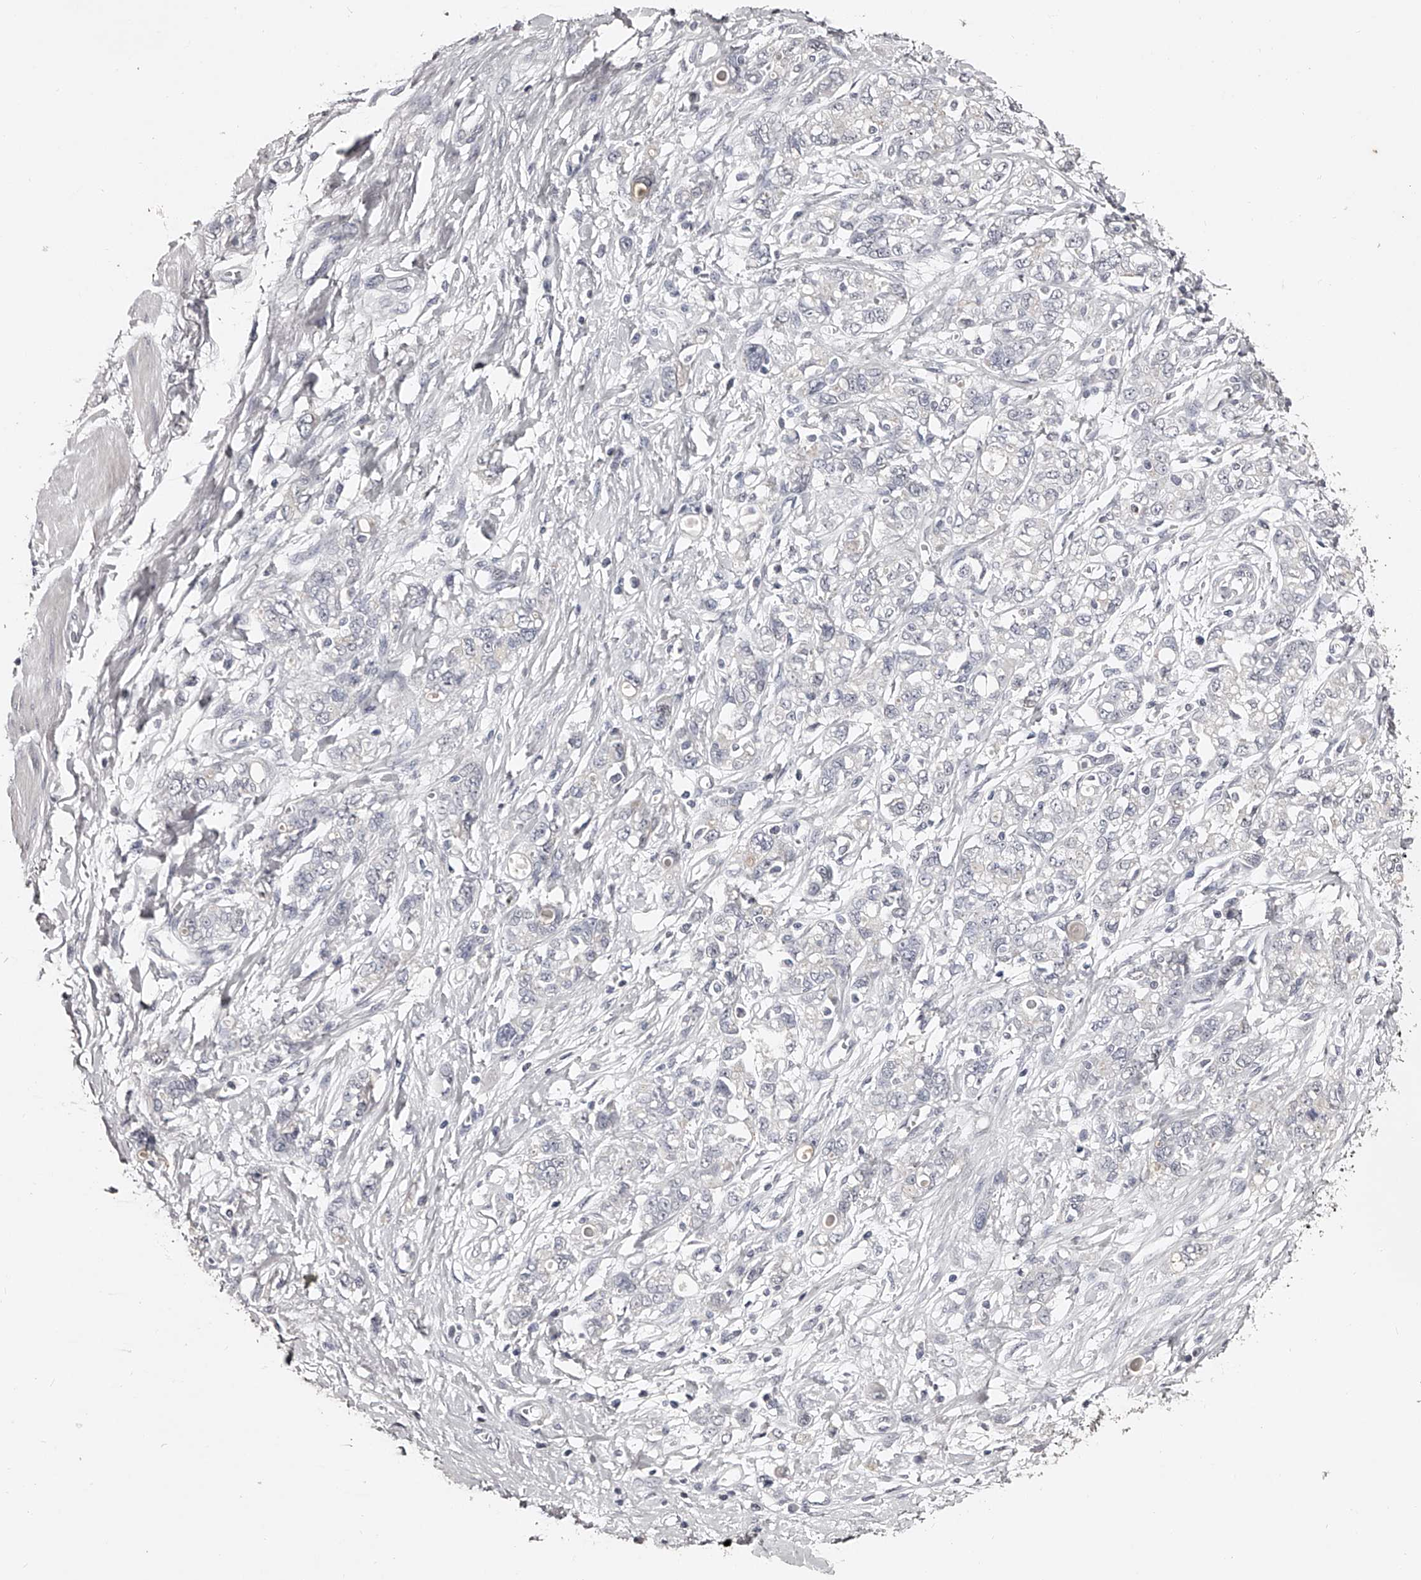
{"staining": {"intensity": "negative", "quantity": "none", "location": "none"}, "tissue": "stomach cancer", "cell_type": "Tumor cells", "image_type": "cancer", "snomed": [{"axis": "morphology", "description": "Adenocarcinoma, NOS"}, {"axis": "topography", "description": "Stomach"}], "caption": "There is no significant expression in tumor cells of stomach cancer (adenocarcinoma). The staining was performed using DAB (3,3'-diaminobenzidine) to visualize the protein expression in brown, while the nuclei were stained in blue with hematoxylin (Magnification: 20x).", "gene": "NT5DC1", "patient": {"sex": "female", "age": 76}}